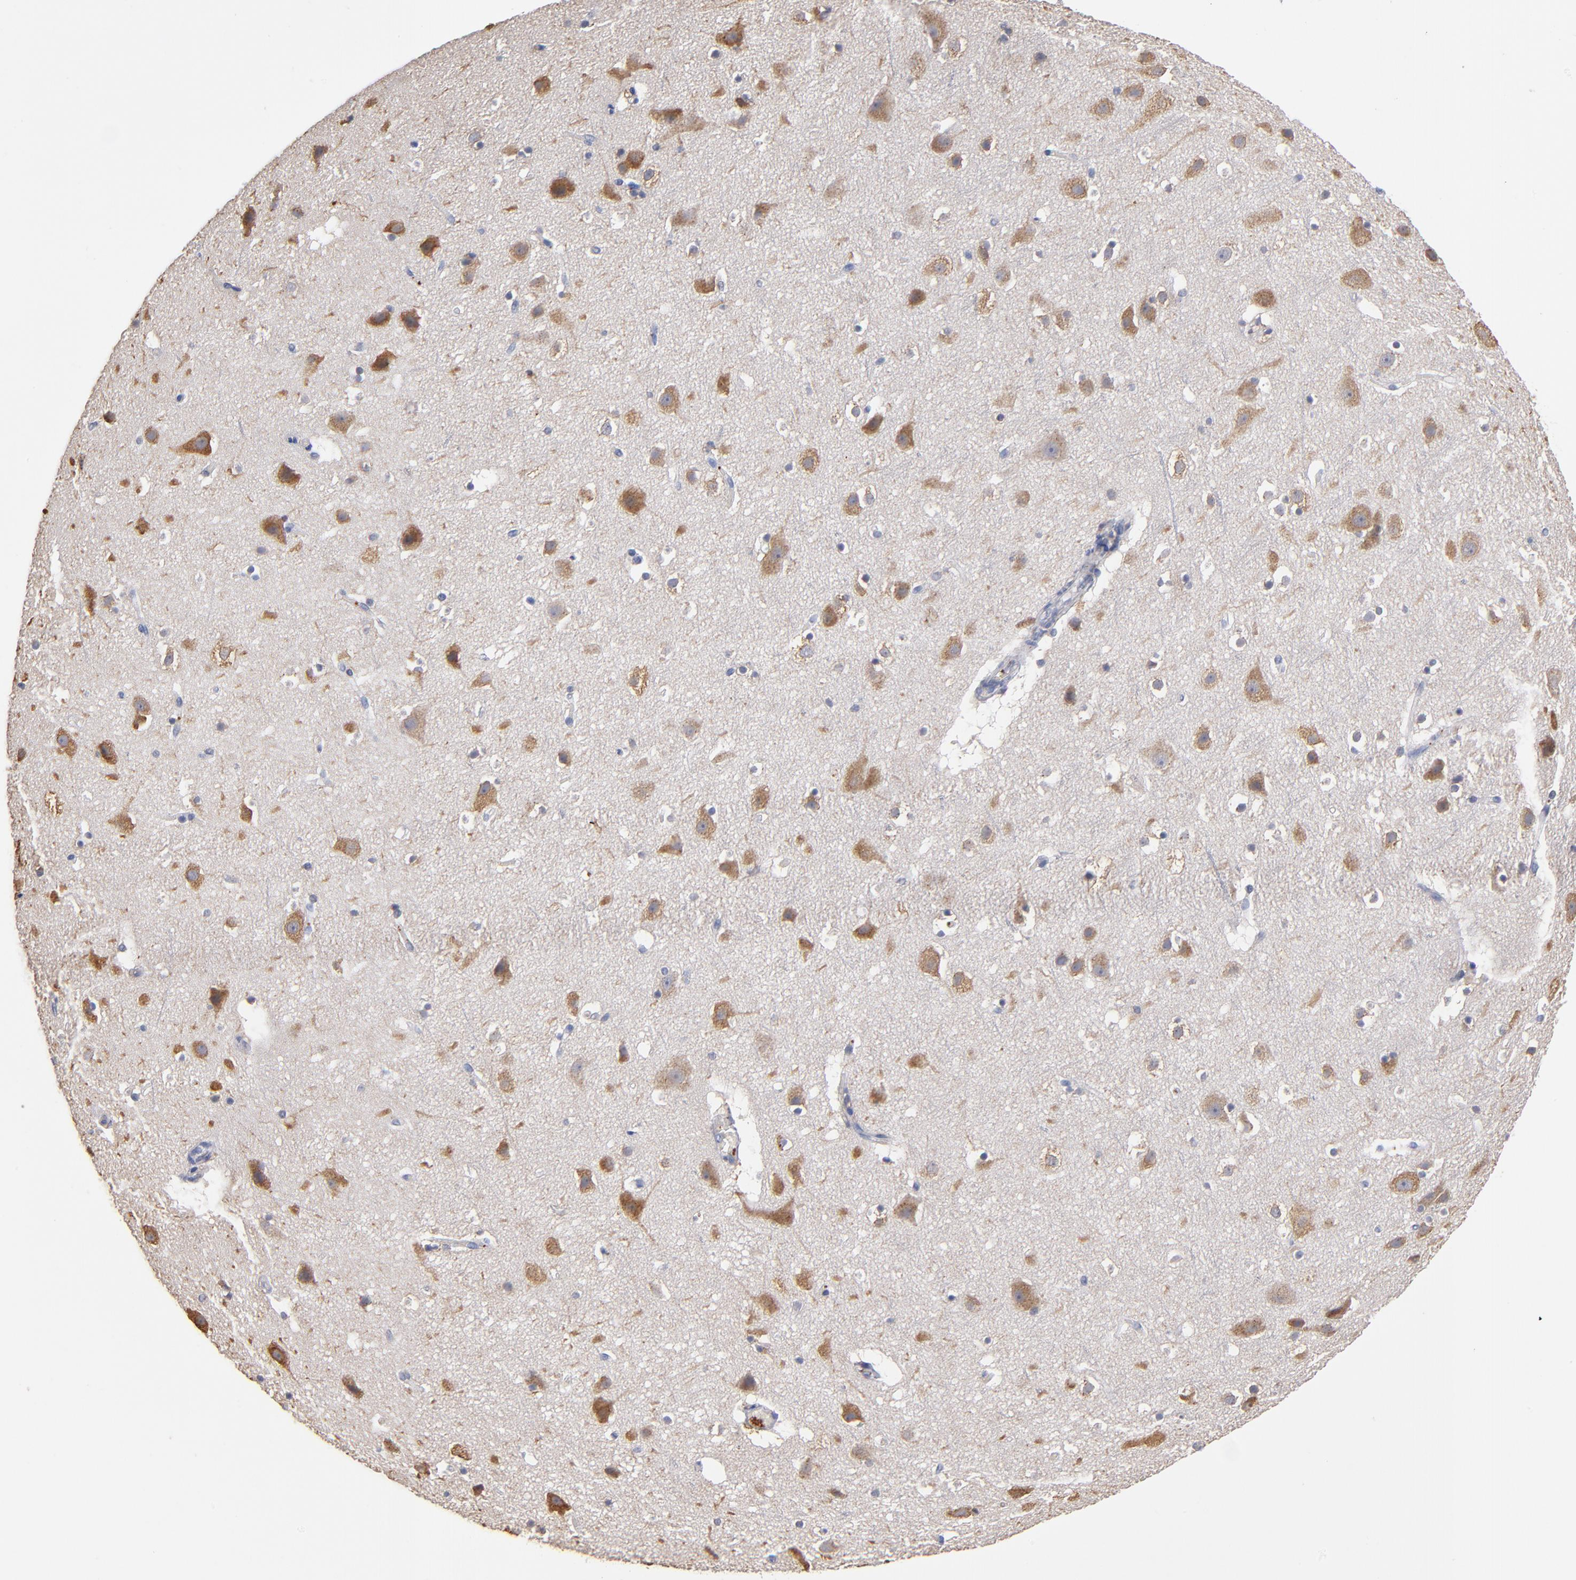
{"staining": {"intensity": "negative", "quantity": "none", "location": "none"}, "tissue": "cerebral cortex", "cell_type": "Endothelial cells", "image_type": "normal", "snomed": [{"axis": "morphology", "description": "Normal tissue, NOS"}, {"axis": "topography", "description": "Cerebral cortex"}], "caption": "Immunohistochemistry micrograph of benign cerebral cortex: cerebral cortex stained with DAB reveals no significant protein expression in endothelial cells.", "gene": "SELP", "patient": {"sex": "male", "age": 45}}